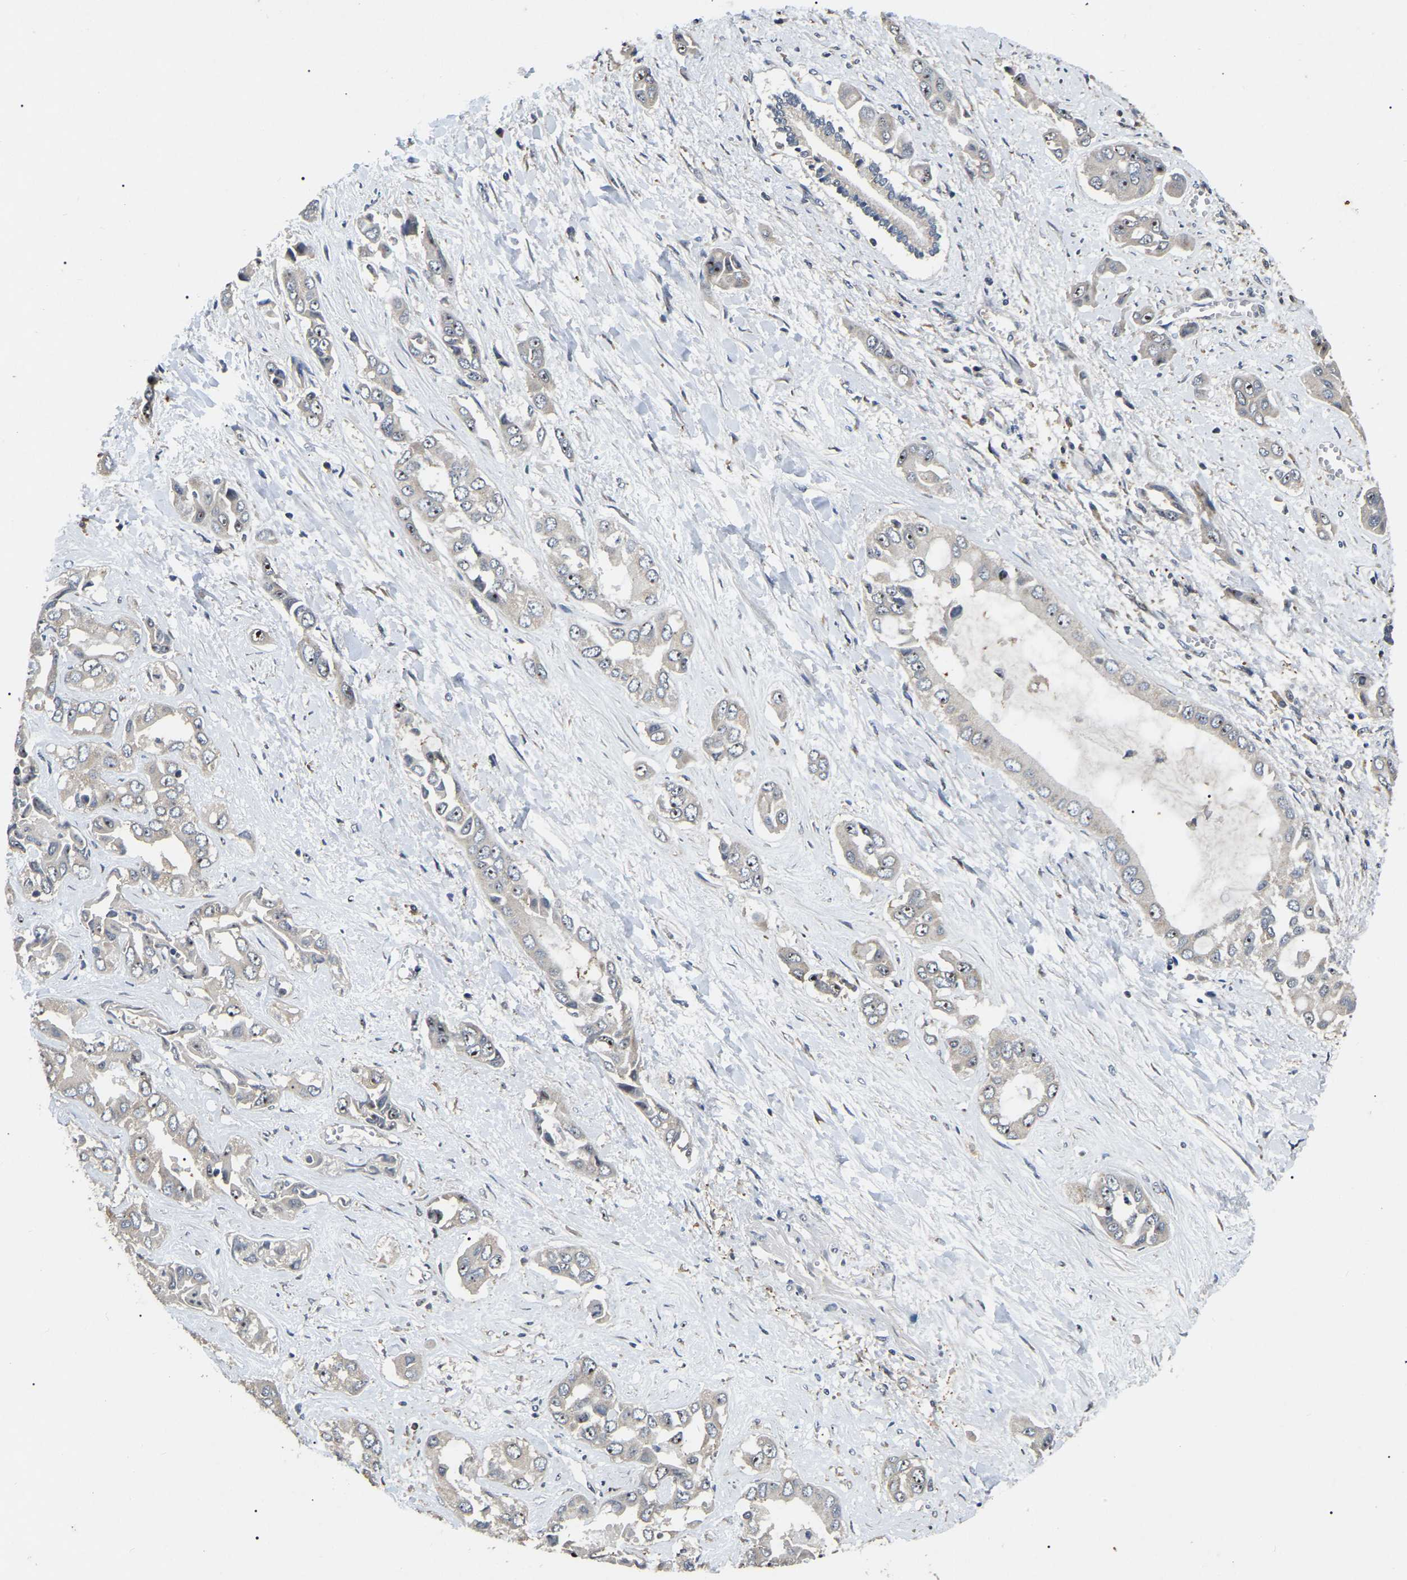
{"staining": {"intensity": "negative", "quantity": "none", "location": "none"}, "tissue": "liver cancer", "cell_type": "Tumor cells", "image_type": "cancer", "snomed": [{"axis": "morphology", "description": "Cholangiocarcinoma"}, {"axis": "topography", "description": "Liver"}], "caption": "Histopathology image shows no significant protein expression in tumor cells of liver cholangiocarcinoma.", "gene": "RBM28", "patient": {"sex": "female", "age": 52}}